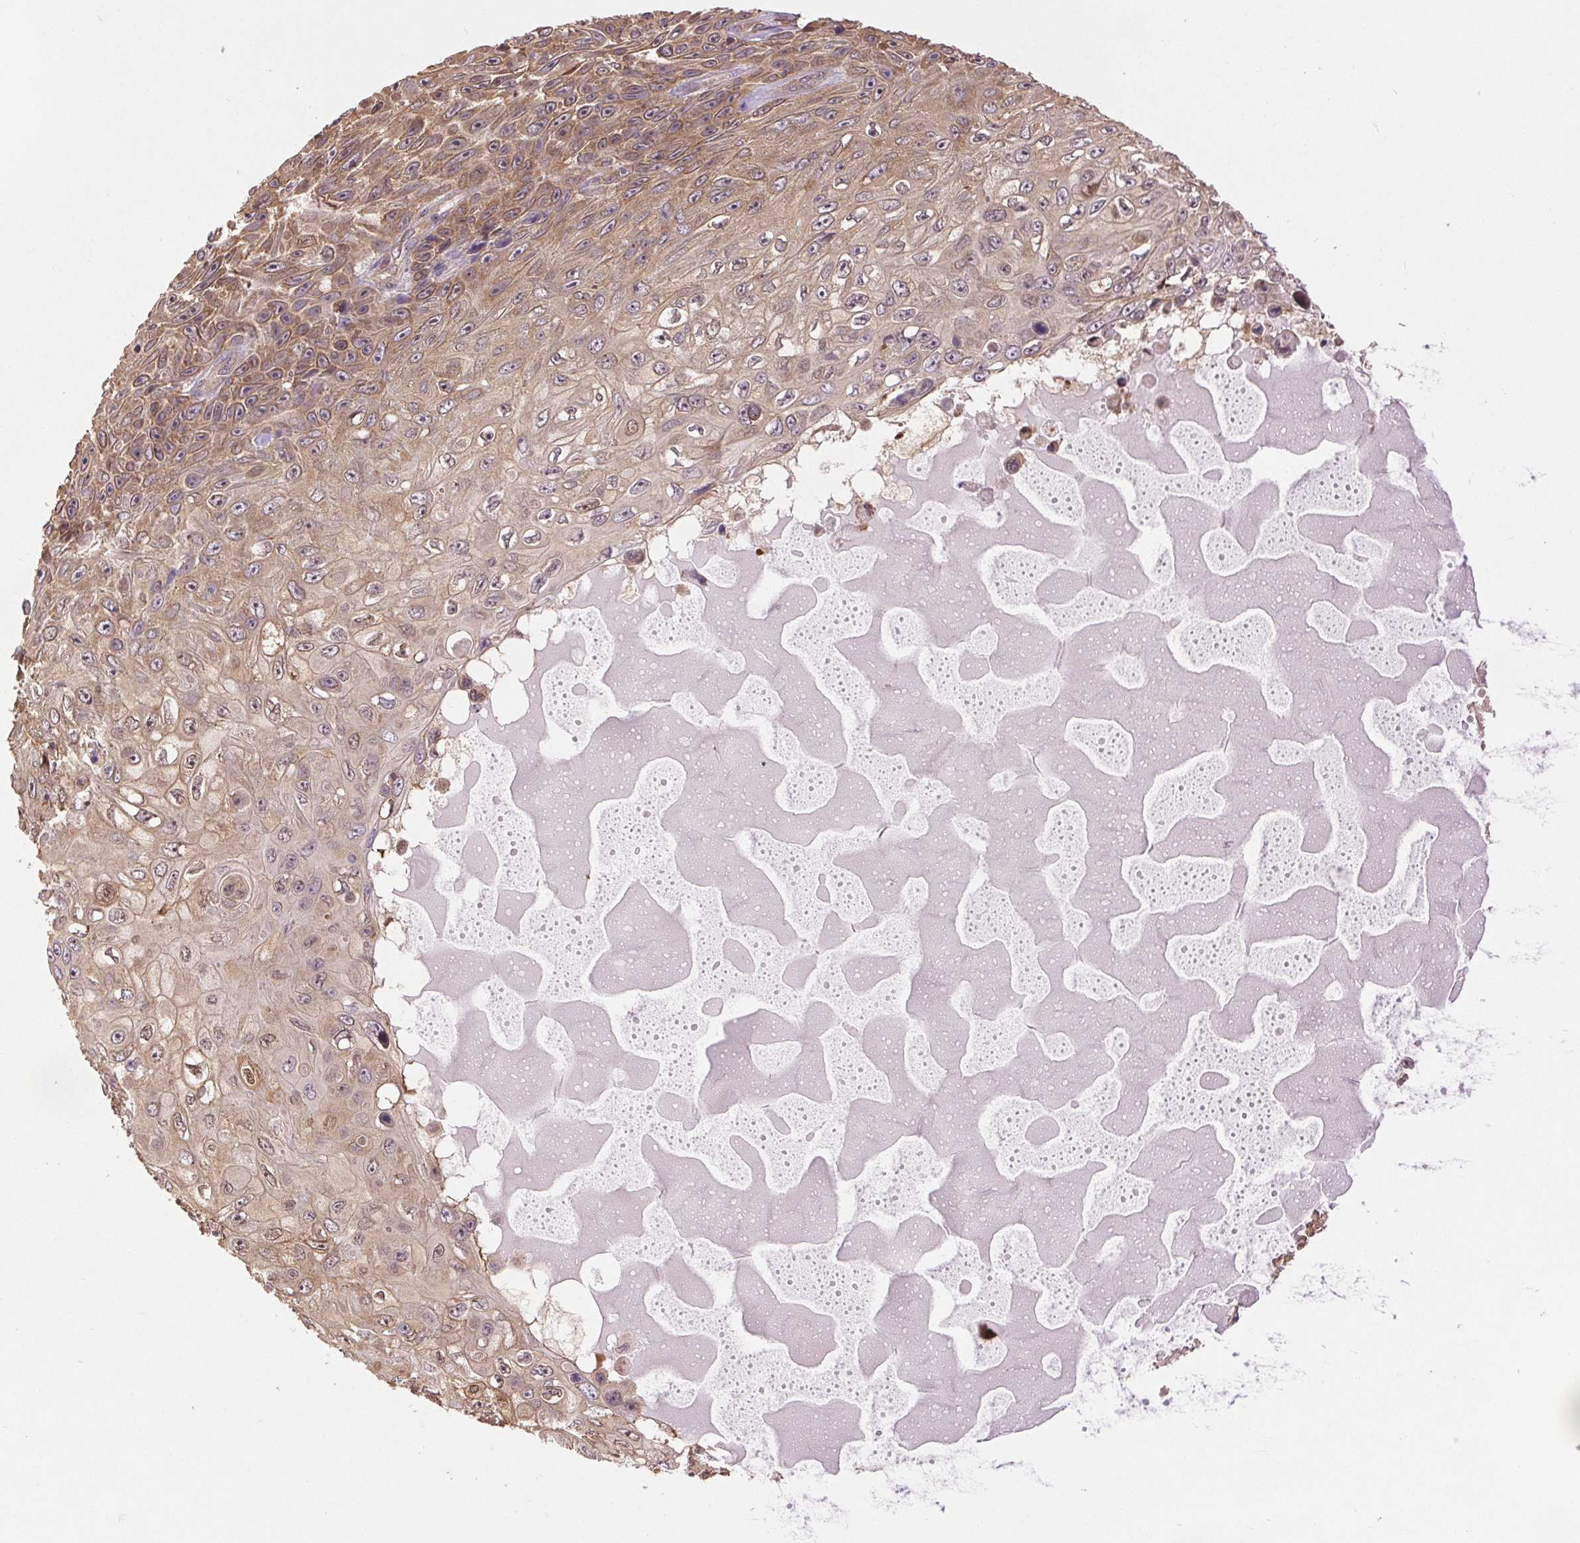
{"staining": {"intensity": "moderate", "quantity": ">75%", "location": "cytoplasmic/membranous"}, "tissue": "skin cancer", "cell_type": "Tumor cells", "image_type": "cancer", "snomed": [{"axis": "morphology", "description": "Squamous cell carcinoma, NOS"}, {"axis": "topography", "description": "Skin"}], "caption": "Skin squamous cell carcinoma stained for a protein demonstrates moderate cytoplasmic/membranous positivity in tumor cells. The protein of interest is shown in brown color, while the nuclei are stained blue.", "gene": "BTF3L4", "patient": {"sex": "male", "age": 82}}